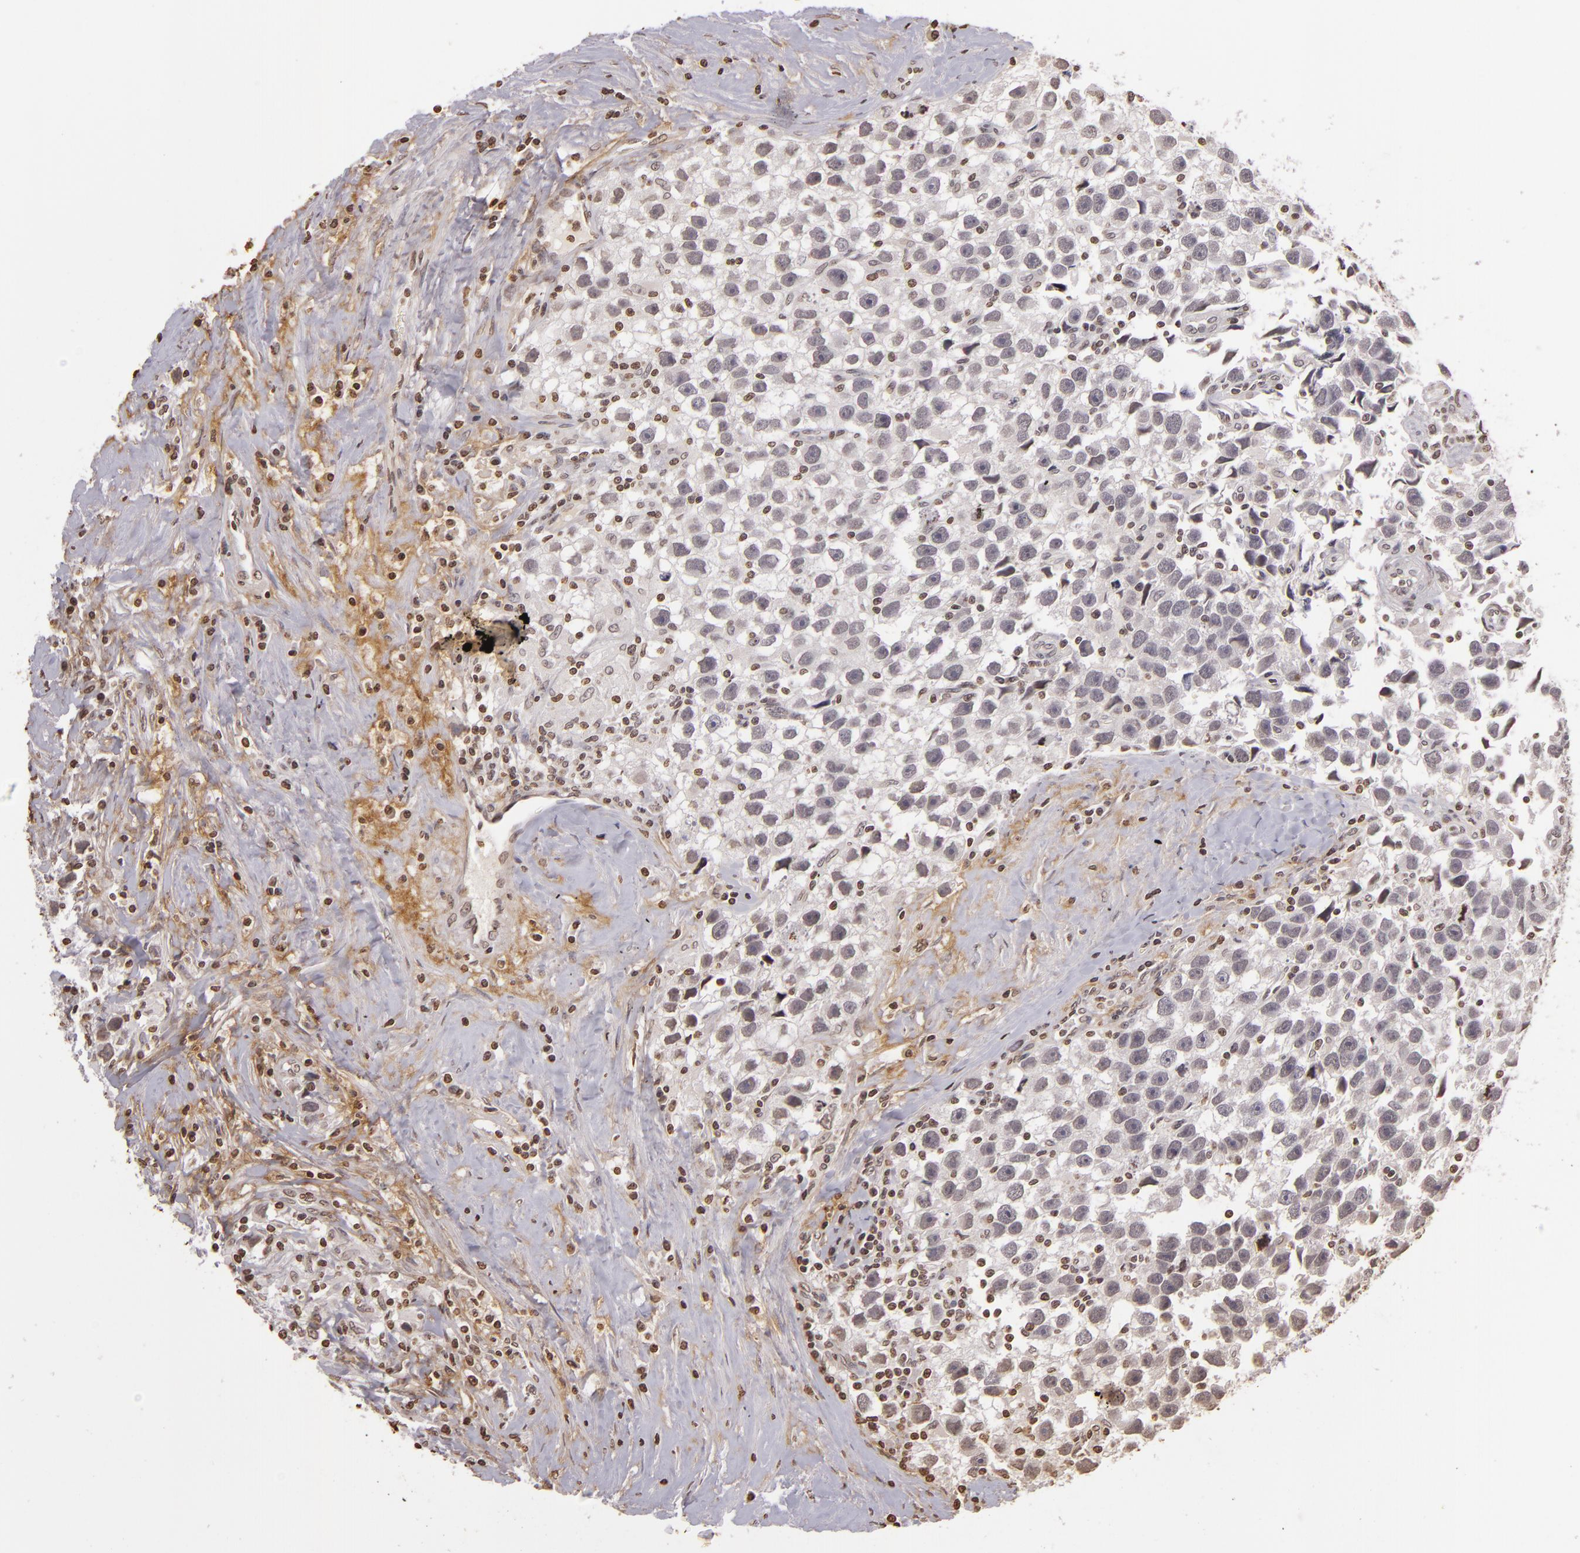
{"staining": {"intensity": "negative", "quantity": "none", "location": "none"}, "tissue": "testis cancer", "cell_type": "Tumor cells", "image_type": "cancer", "snomed": [{"axis": "morphology", "description": "Seminoma, NOS"}, {"axis": "topography", "description": "Testis"}], "caption": "There is no significant positivity in tumor cells of testis seminoma. (DAB (3,3'-diaminobenzidine) immunohistochemistry, high magnification).", "gene": "THRB", "patient": {"sex": "male", "age": 43}}